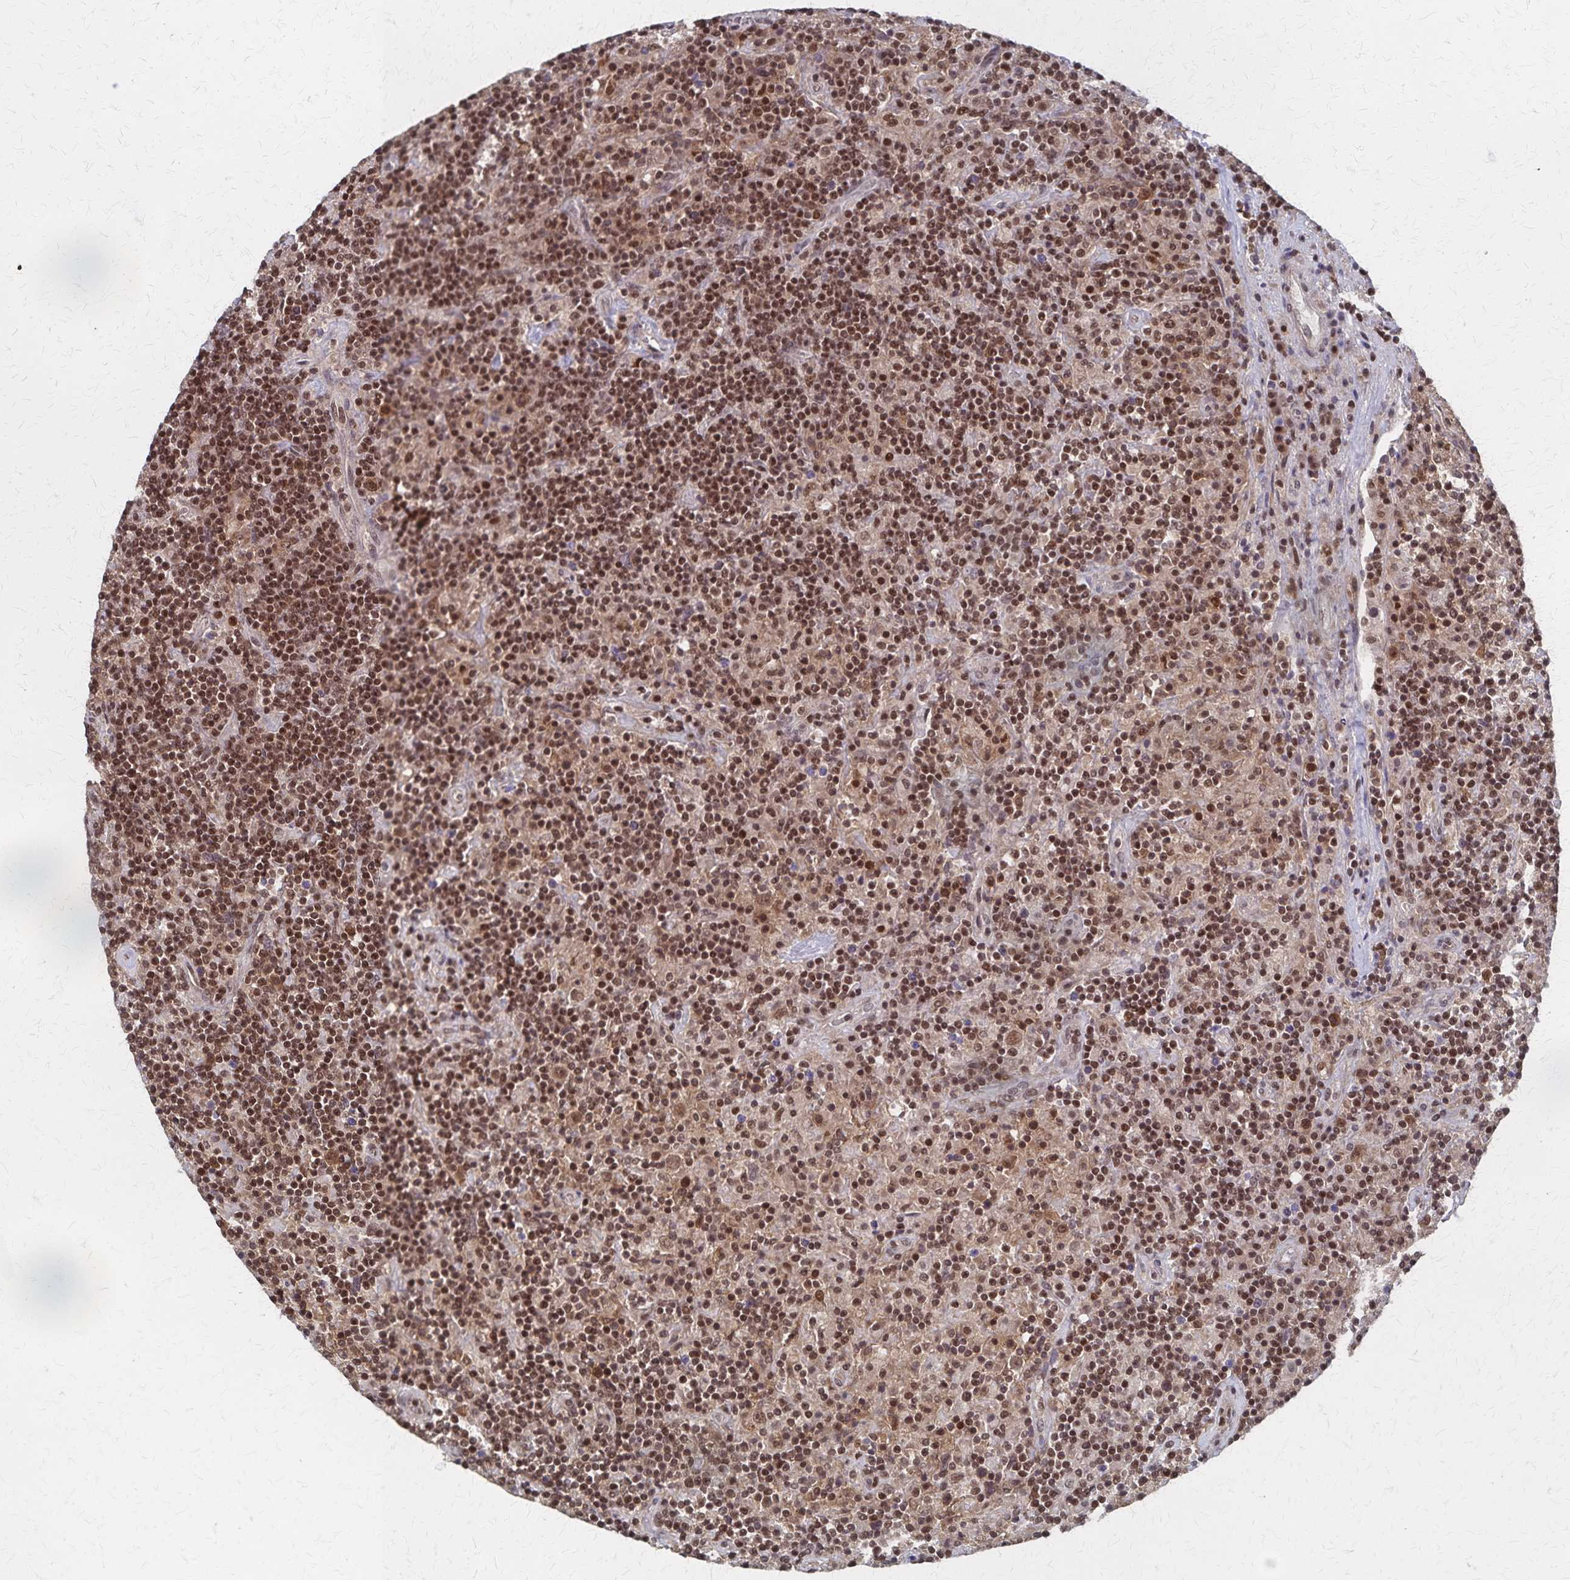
{"staining": {"intensity": "moderate", "quantity": ">75%", "location": "nuclear"}, "tissue": "lymphoma", "cell_type": "Tumor cells", "image_type": "cancer", "snomed": [{"axis": "morphology", "description": "Hodgkin's disease, NOS"}, {"axis": "topography", "description": "Lymph node"}], "caption": "Hodgkin's disease stained with a brown dye shows moderate nuclear positive staining in approximately >75% of tumor cells.", "gene": "GTF2B", "patient": {"sex": "male", "age": 70}}